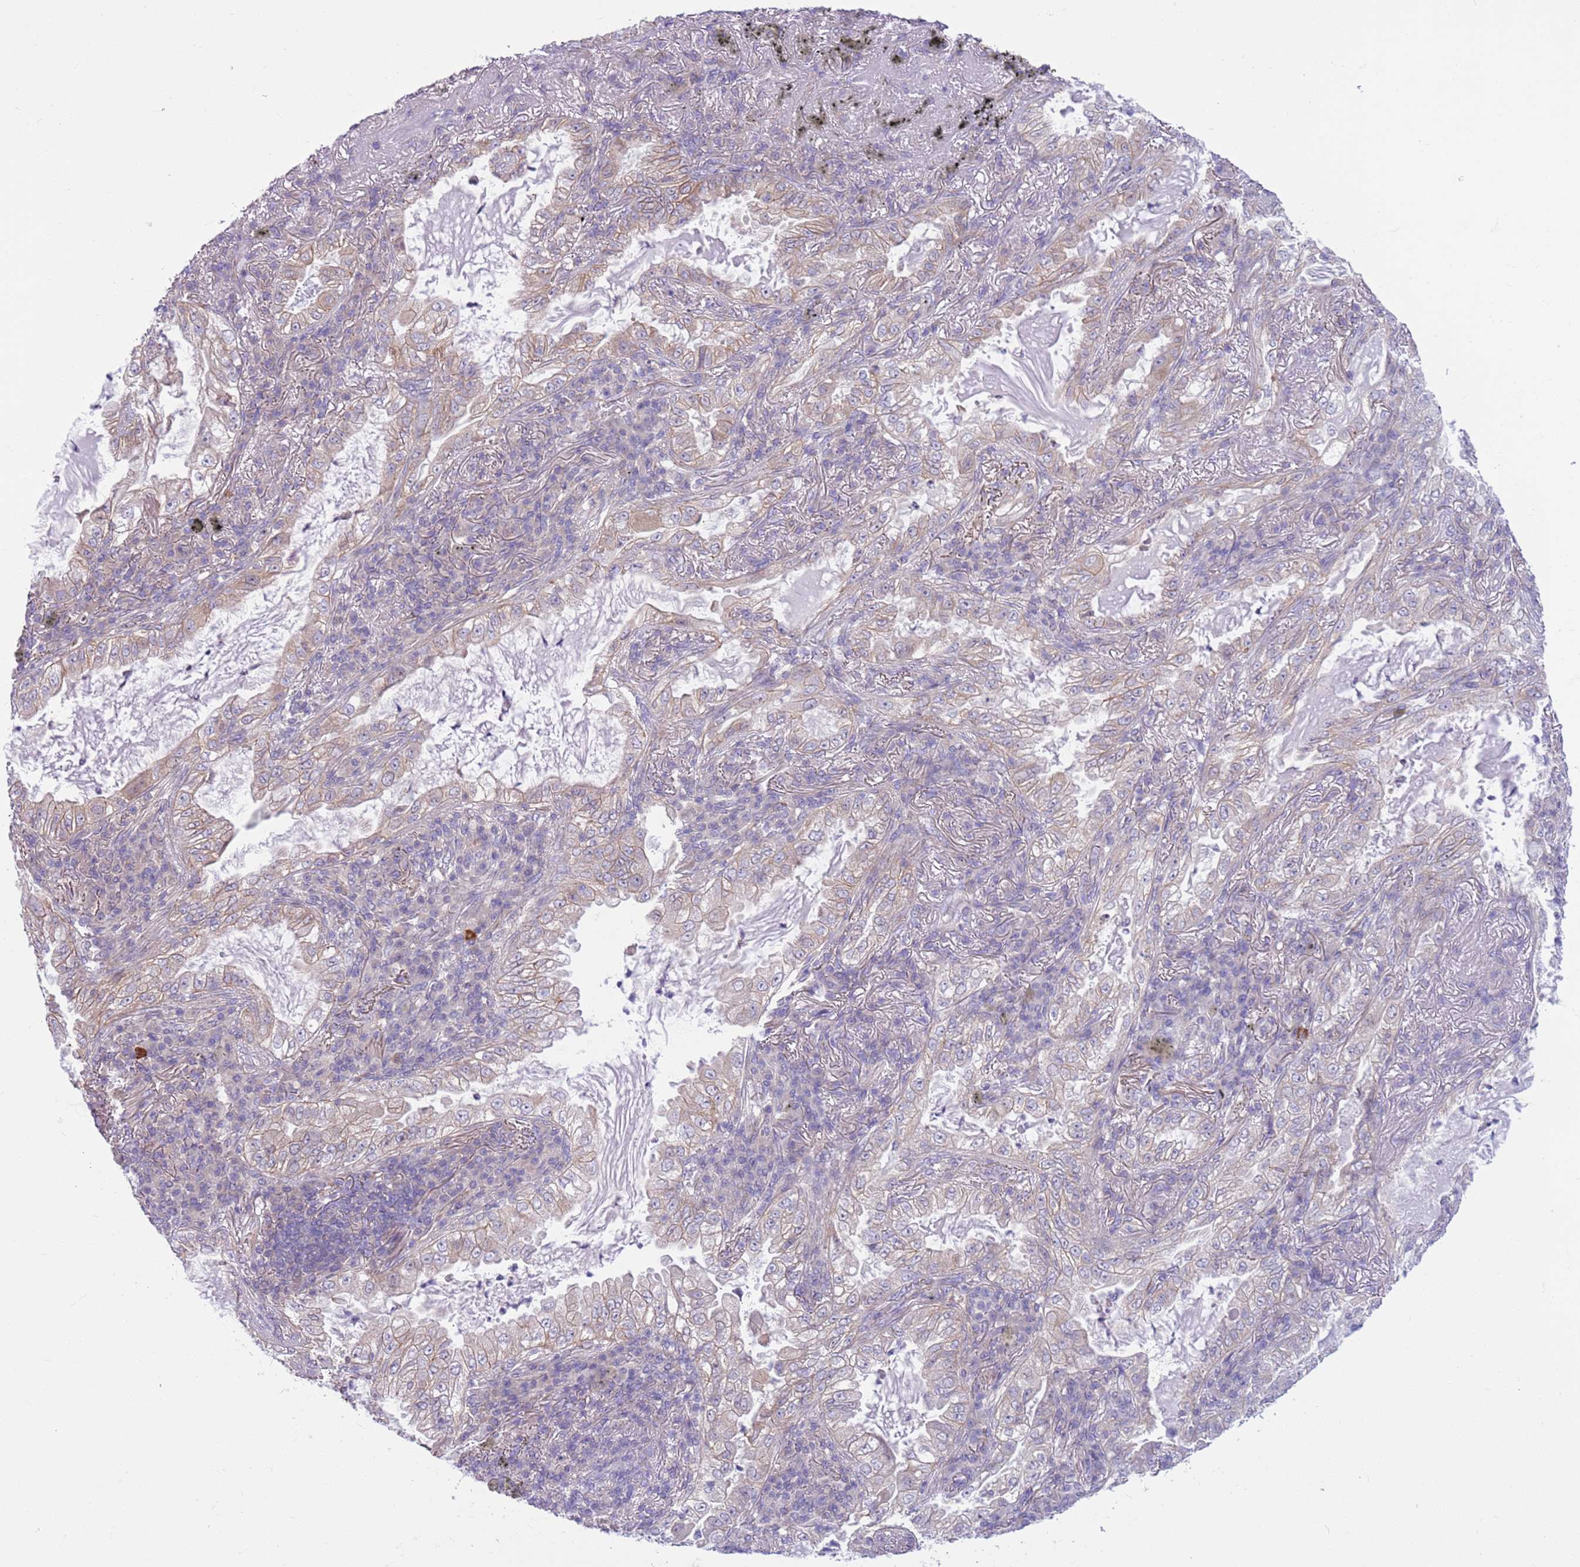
{"staining": {"intensity": "weak", "quantity": "<25%", "location": "cytoplasmic/membranous"}, "tissue": "lung cancer", "cell_type": "Tumor cells", "image_type": "cancer", "snomed": [{"axis": "morphology", "description": "Adenocarcinoma, NOS"}, {"axis": "topography", "description": "Lung"}], "caption": "This is an IHC micrograph of human adenocarcinoma (lung). There is no expression in tumor cells.", "gene": "PARP8", "patient": {"sex": "female", "age": 73}}